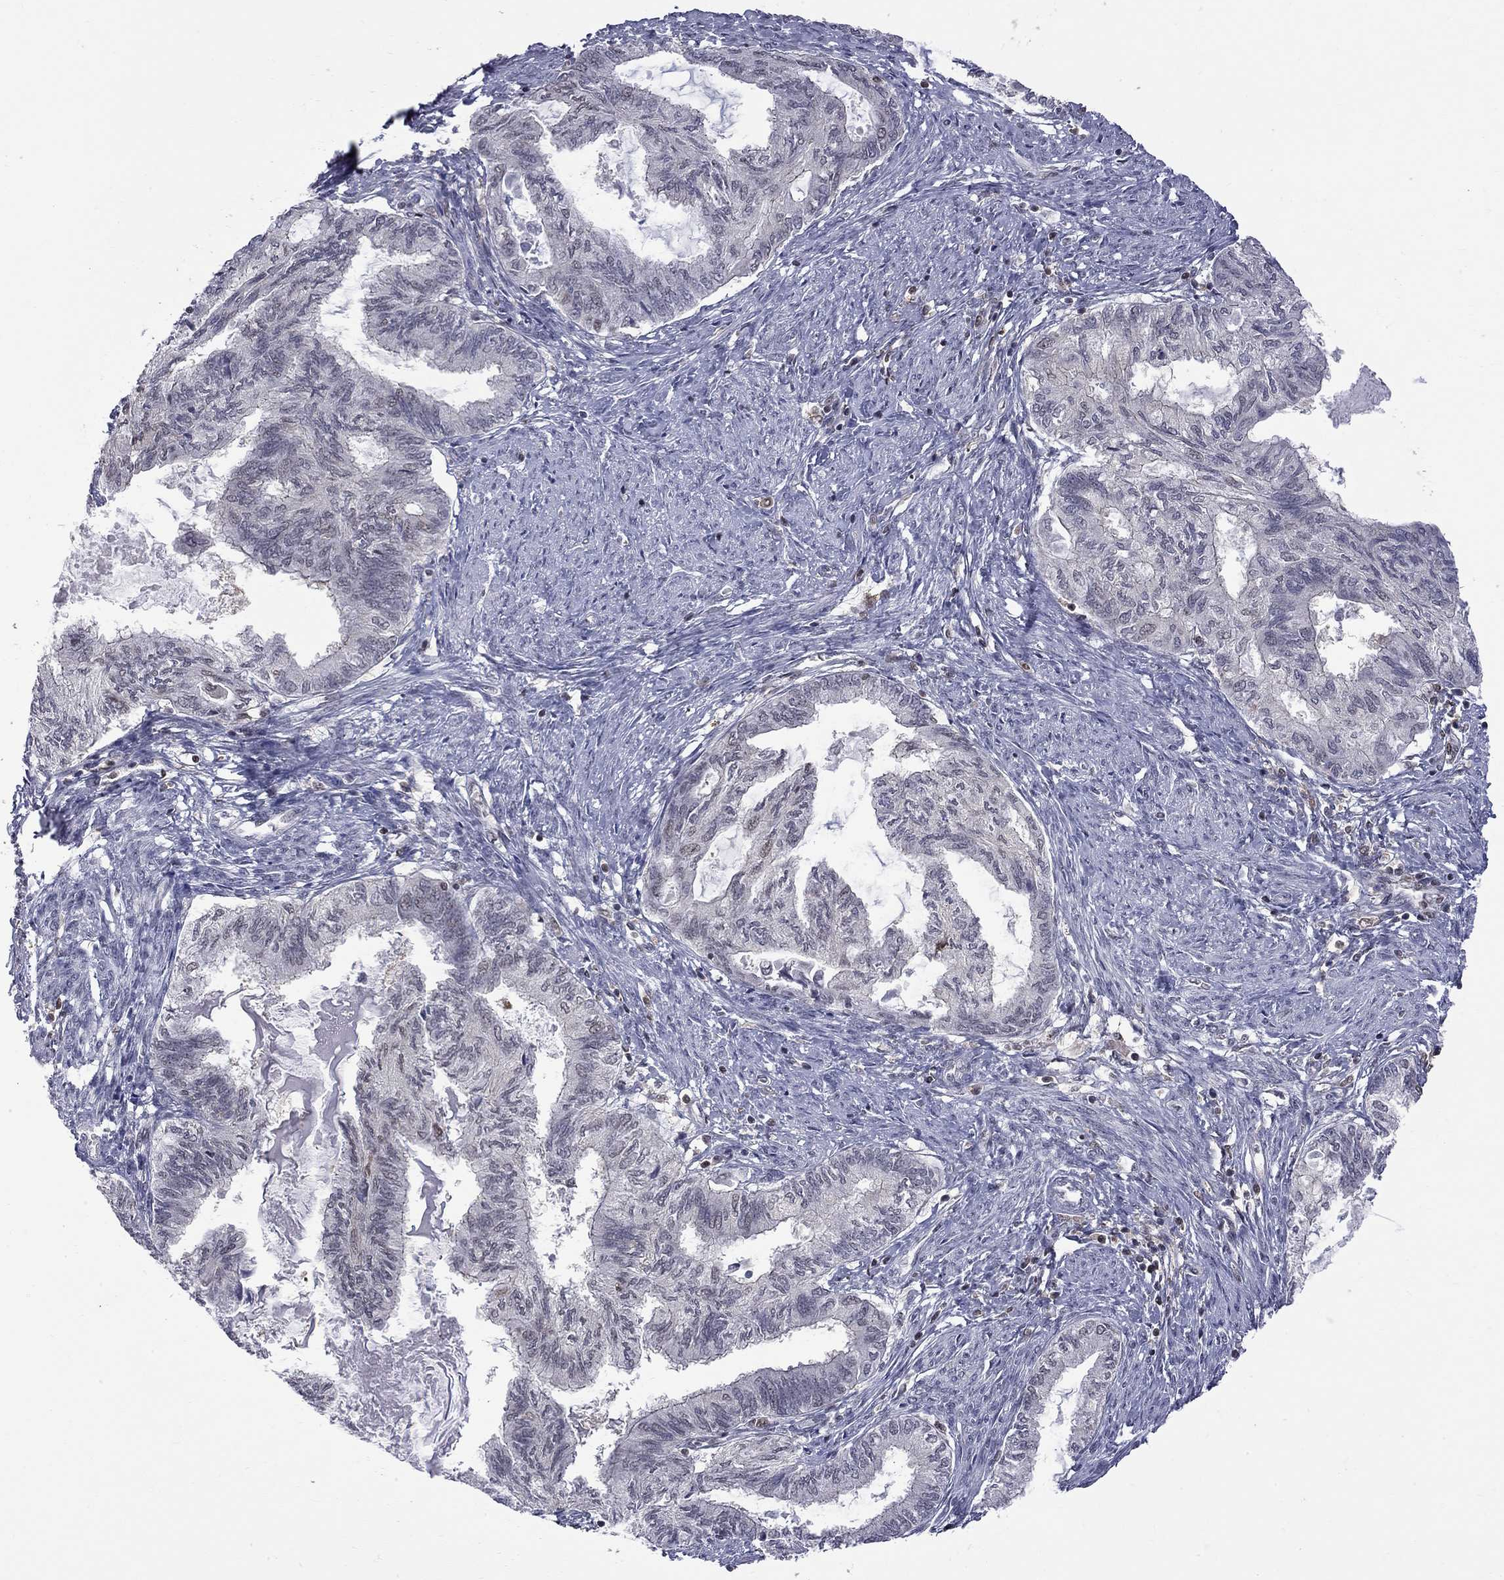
{"staining": {"intensity": "negative", "quantity": "none", "location": "none"}, "tissue": "endometrial cancer", "cell_type": "Tumor cells", "image_type": "cancer", "snomed": [{"axis": "morphology", "description": "Adenocarcinoma, NOS"}, {"axis": "topography", "description": "Endometrium"}], "caption": "DAB immunohistochemical staining of human endometrial cancer (adenocarcinoma) shows no significant positivity in tumor cells. Brightfield microscopy of immunohistochemistry stained with DAB (3,3'-diaminobenzidine) (brown) and hematoxylin (blue), captured at high magnification.", "gene": "RFWD3", "patient": {"sex": "female", "age": 86}}